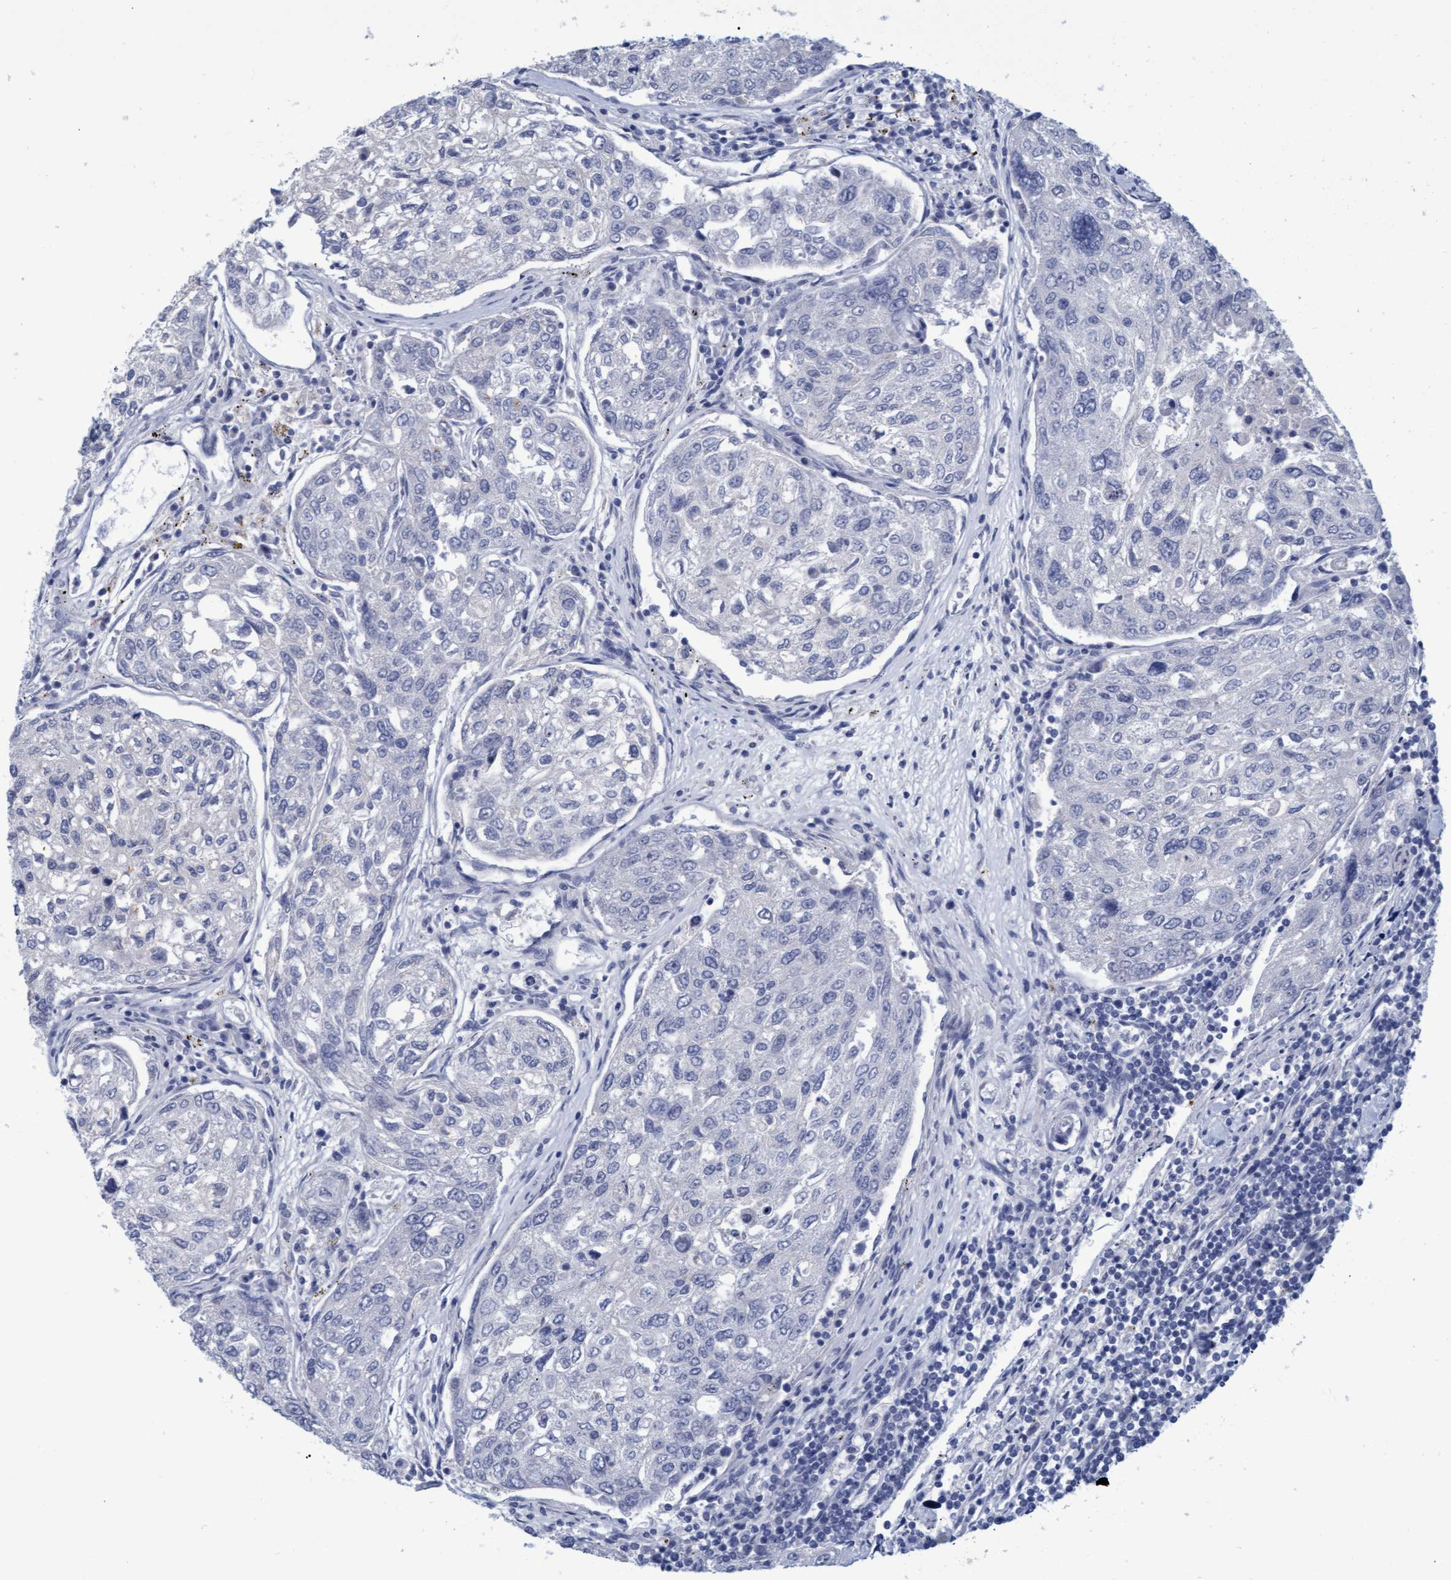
{"staining": {"intensity": "negative", "quantity": "none", "location": "none"}, "tissue": "urothelial cancer", "cell_type": "Tumor cells", "image_type": "cancer", "snomed": [{"axis": "morphology", "description": "Urothelial carcinoma, High grade"}, {"axis": "topography", "description": "Lymph node"}, {"axis": "topography", "description": "Urinary bladder"}], "caption": "This is an IHC photomicrograph of human high-grade urothelial carcinoma. There is no expression in tumor cells.", "gene": "PROCA1", "patient": {"sex": "male", "age": 51}}